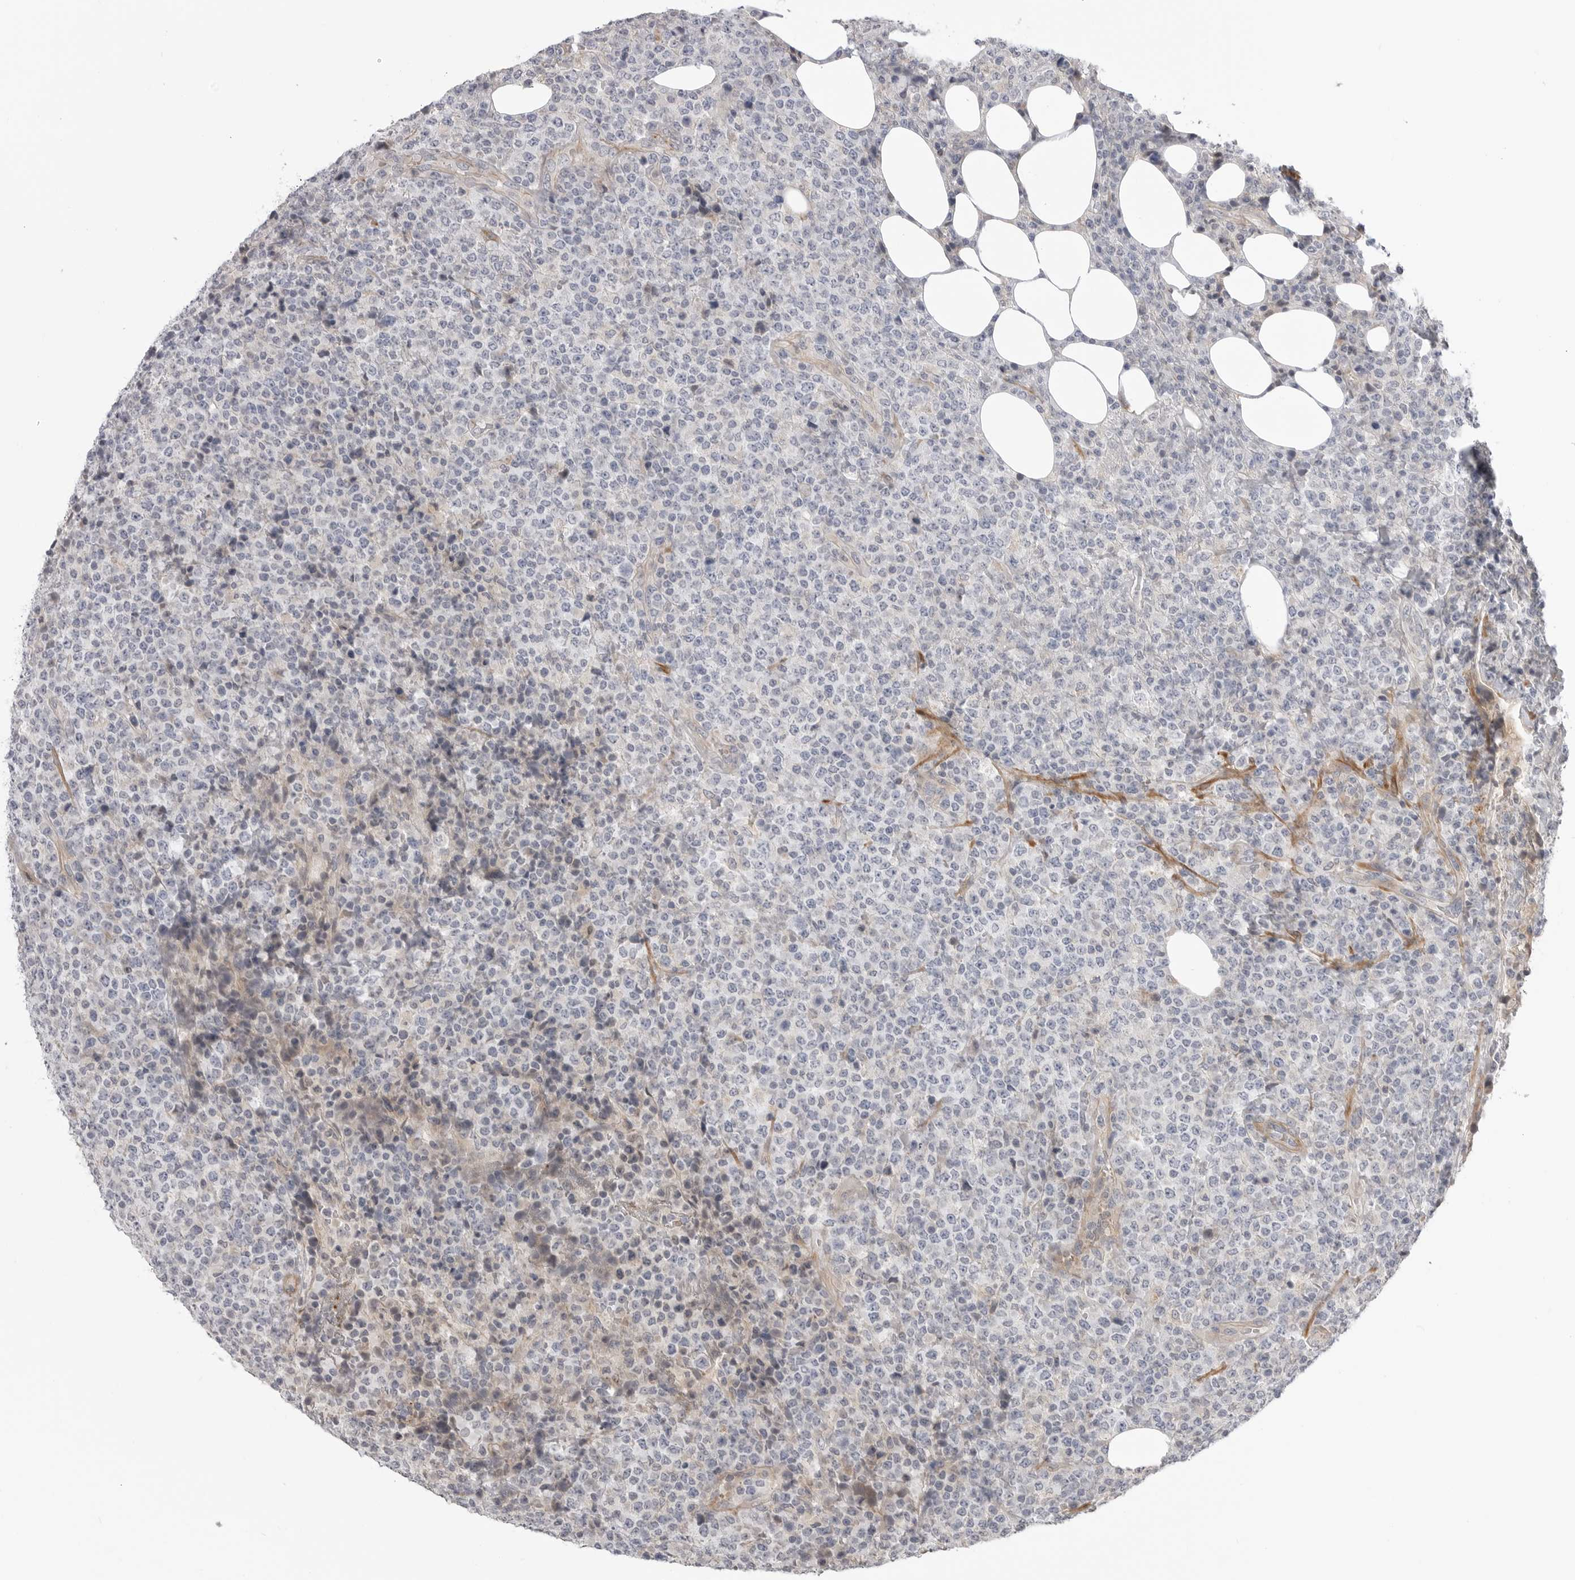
{"staining": {"intensity": "negative", "quantity": "none", "location": "none"}, "tissue": "lymphoma", "cell_type": "Tumor cells", "image_type": "cancer", "snomed": [{"axis": "morphology", "description": "Malignant lymphoma, non-Hodgkin's type, High grade"}, {"axis": "topography", "description": "Lymph node"}], "caption": "Tumor cells show no significant protein expression in lymphoma.", "gene": "SCP2", "patient": {"sex": "male", "age": 13}}